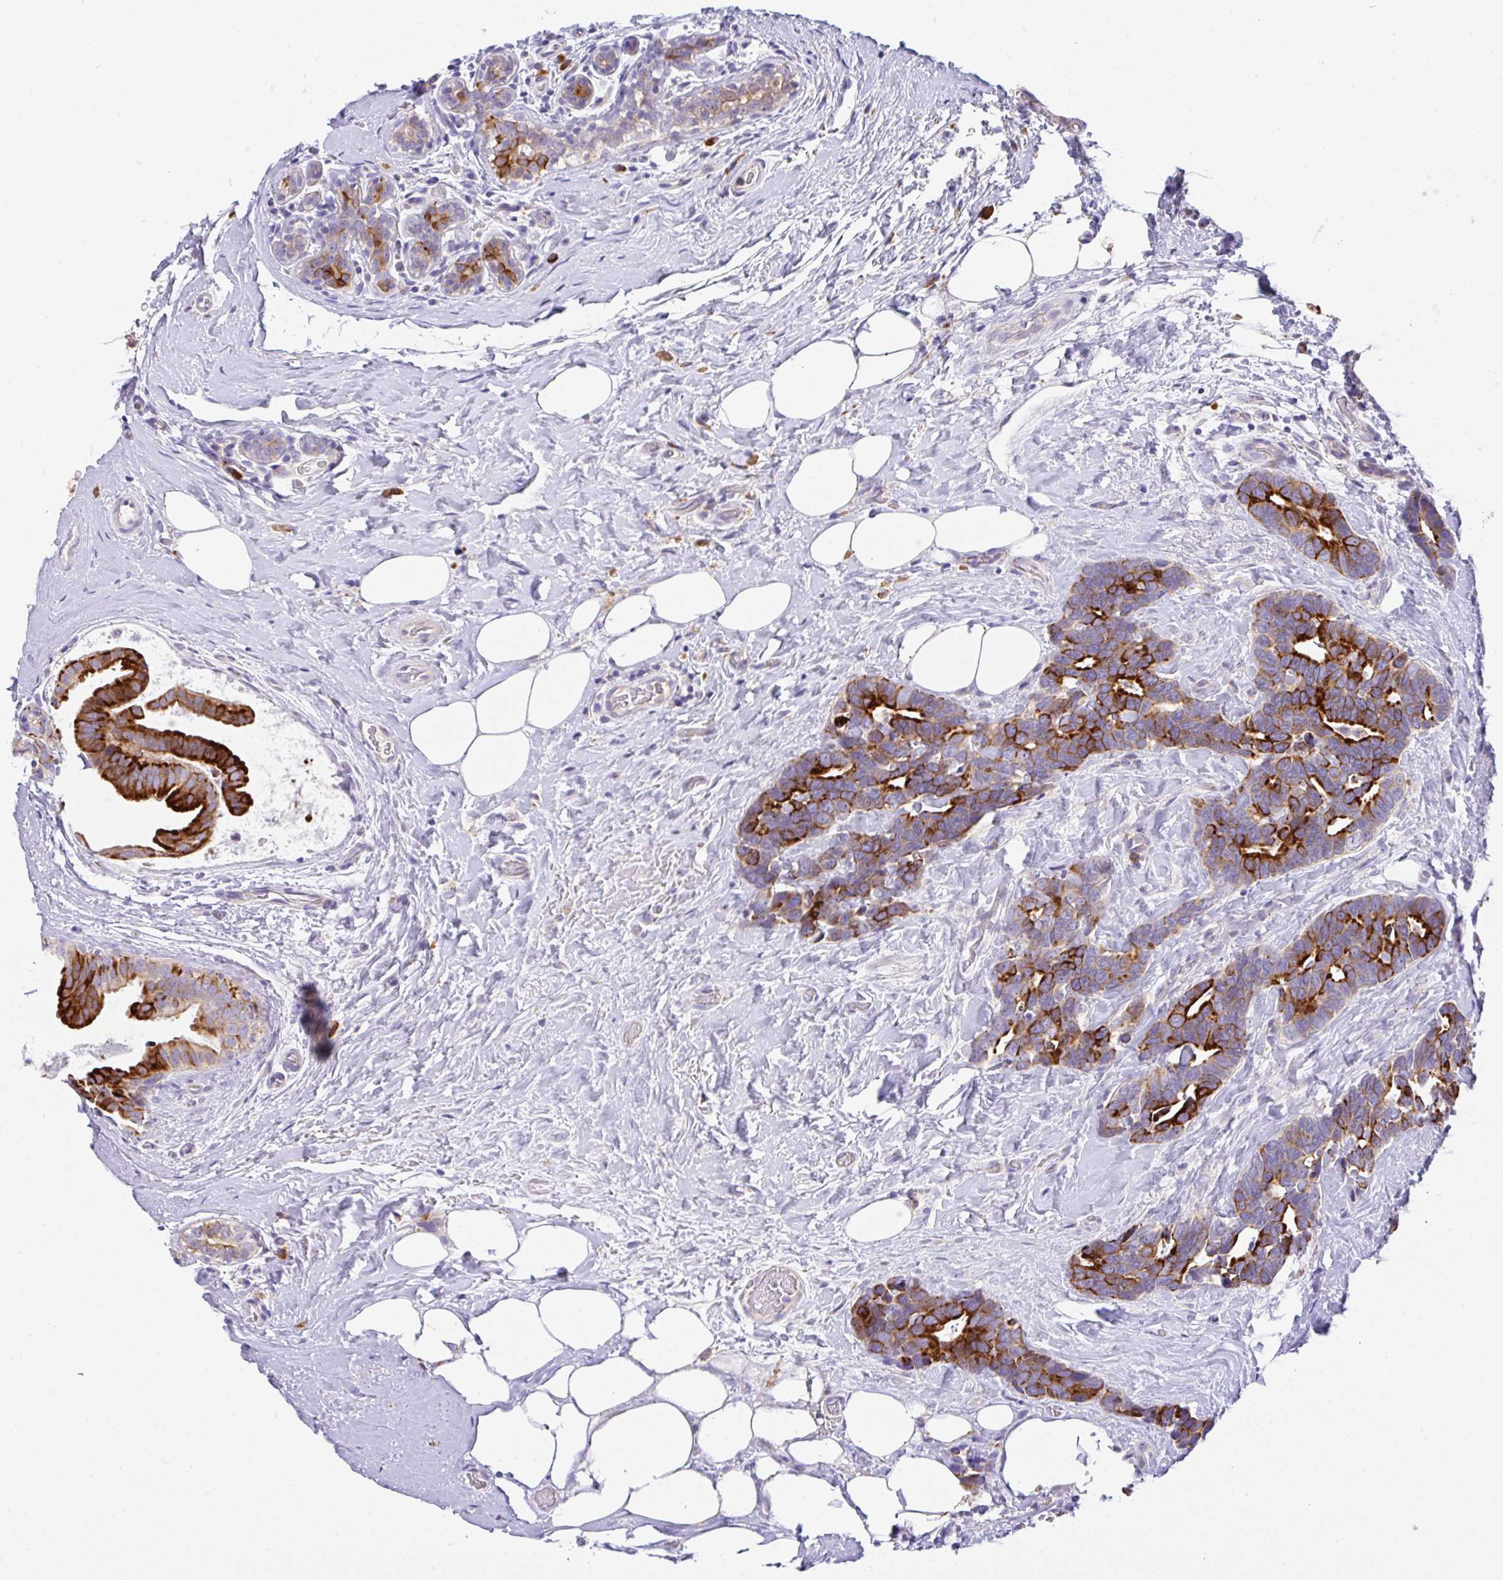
{"staining": {"intensity": "strong", "quantity": ">75%", "location": "cytoplasmic/membranous"}, "tissue": "breast cancer", "cell_type": "Tumor cells", "image_type": "cancer", "snomed": [{"axis": "morphology", "description": "Duct carcinoma"}, {"axis": "topography", "description": "Breast"}], "caption": "Tumor cells exhibit high levels of strong cytoplasmic/membranous expression in about >75% of cells in breast cancer (intraductal carcinoma).", "gene": "EPN3", "patient": {"sex": "female", "age": 71}}